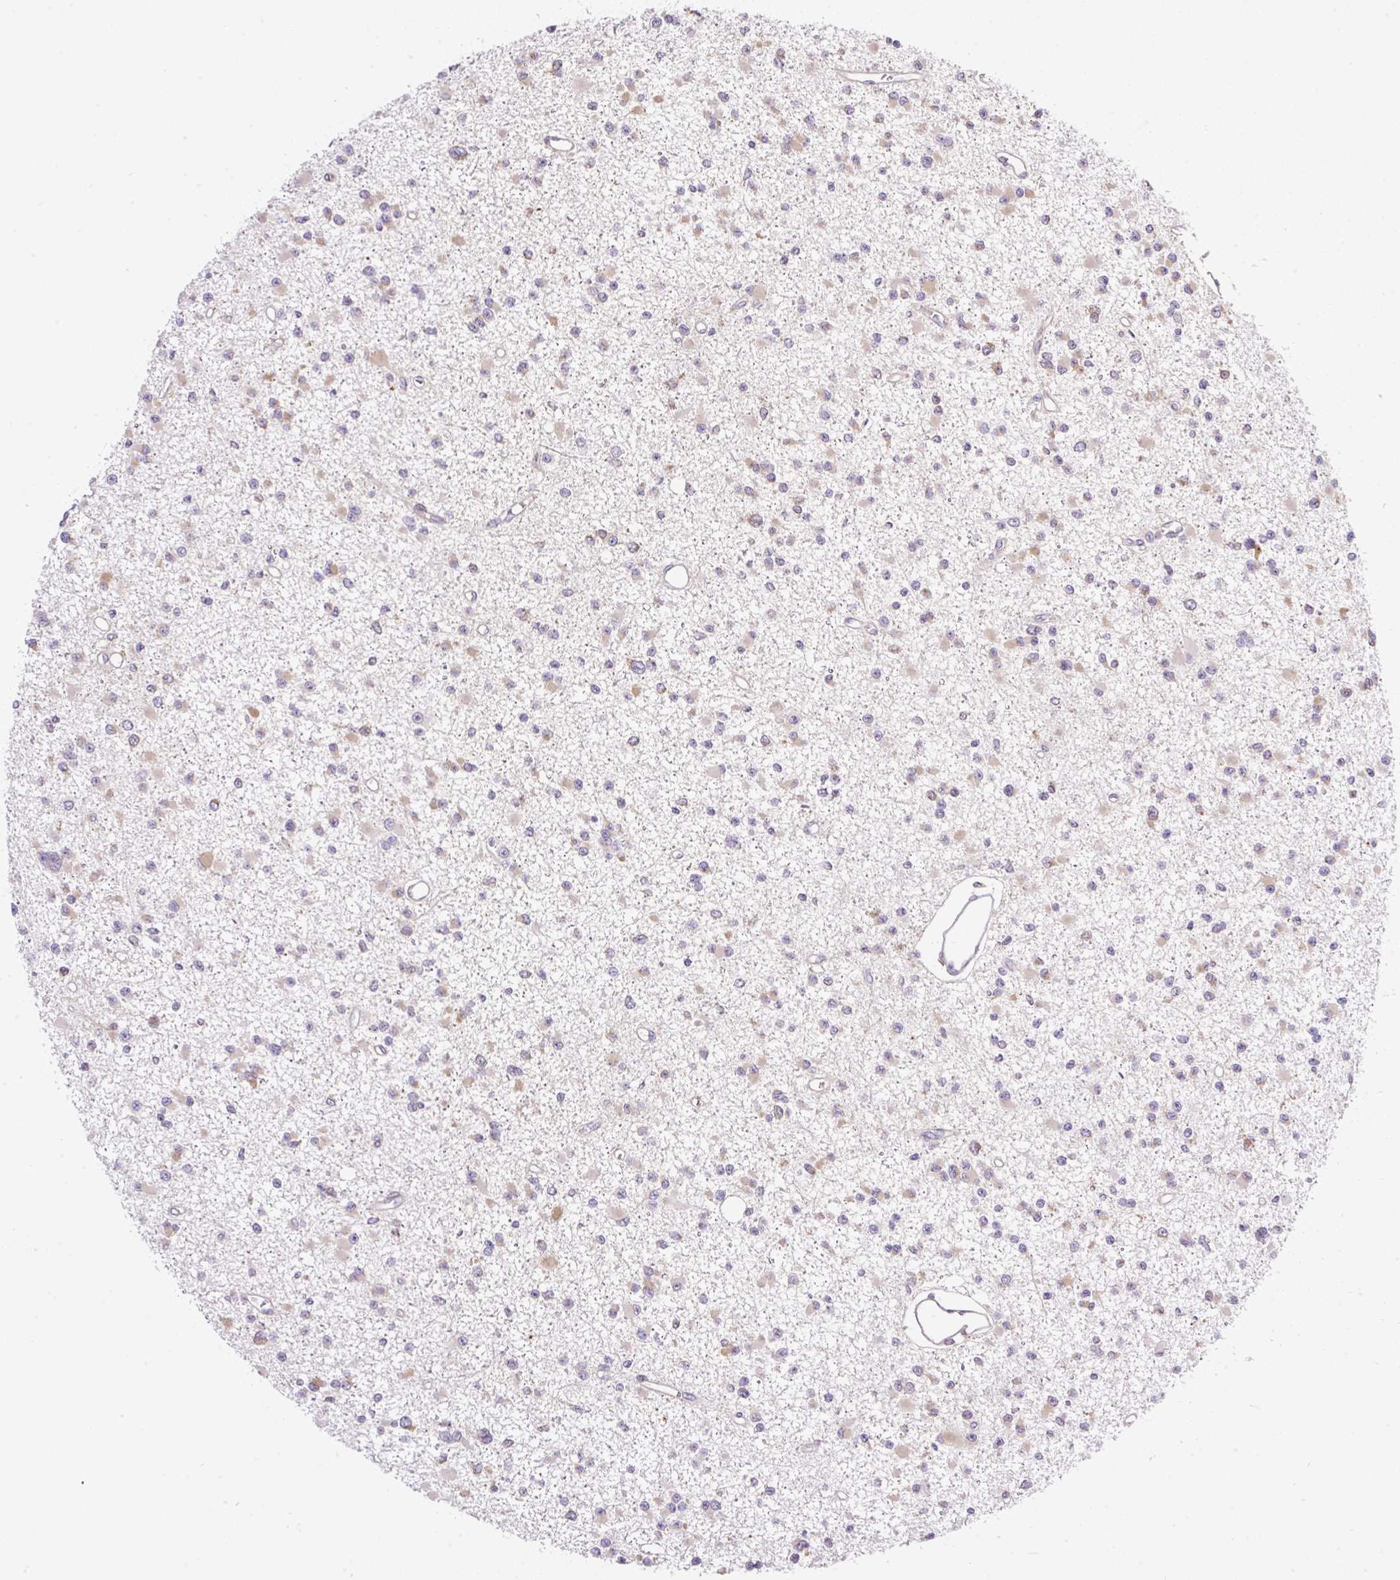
{"staining": {"intensity": "weak", "quantity": "<25%", "location": "cytoplasmic/membranous"}, "tissue": "glioma", "cell_type": "Tumor cells", "image_type": "cancer", "snomed": [{"axis": "morphology", "description": "Glioma, malignant, Low grade"}, {"axis": "topography", "description": "Brain"}], "caption": "Immunohistochemistry photomicrograph of low-grade glioma (malignant) stained for a protein (brown), which exhibits no positivity in tumor cells.", "gene": "POFUT1", "patient": {"sex": "female", "age": 22}}